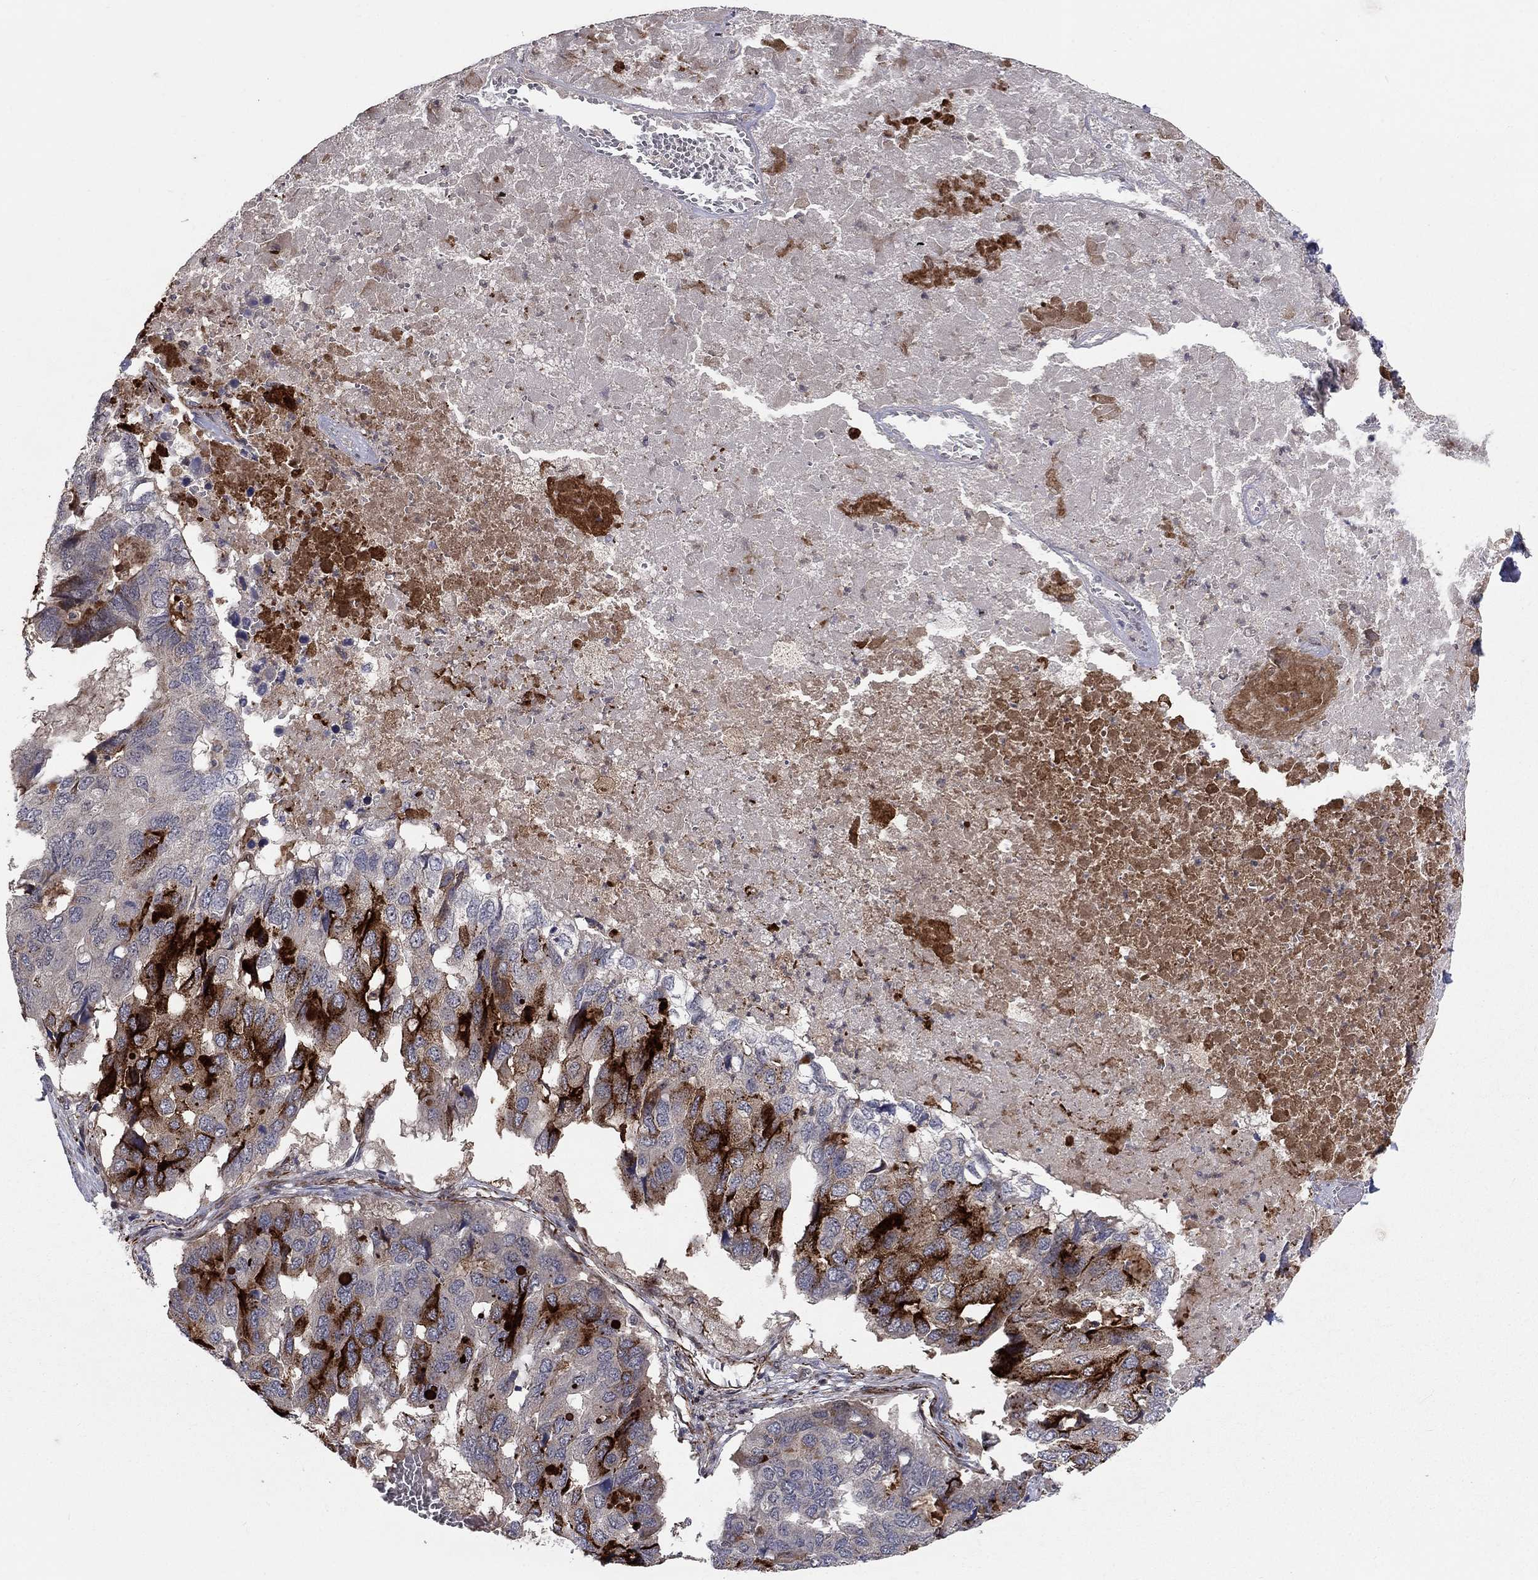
{"staining": {"intensity": "strong", "quantity": "25%-75%", "location": "cytoplasmic/membranous"}, "tissue": "pancreatic cancer", "cell_type": "Tumor cells", "image_type": "cancer", "snomed": [{"axis": "morphology", "description": "Adenocarcinoma, NOS"}, {"axis": "topography", "description": "Pancreas"}], "caption": "DAB (3,3'-diaminobenzidine) immunohistochemical staining of human adenocarcinoma (pancreatic) shows strong cytoplasmic/membranous protein positivity in approximately 25%-75% of tumor cells.", "gene": "MSRA", "patient": {"sex": "male", "age": 50}}